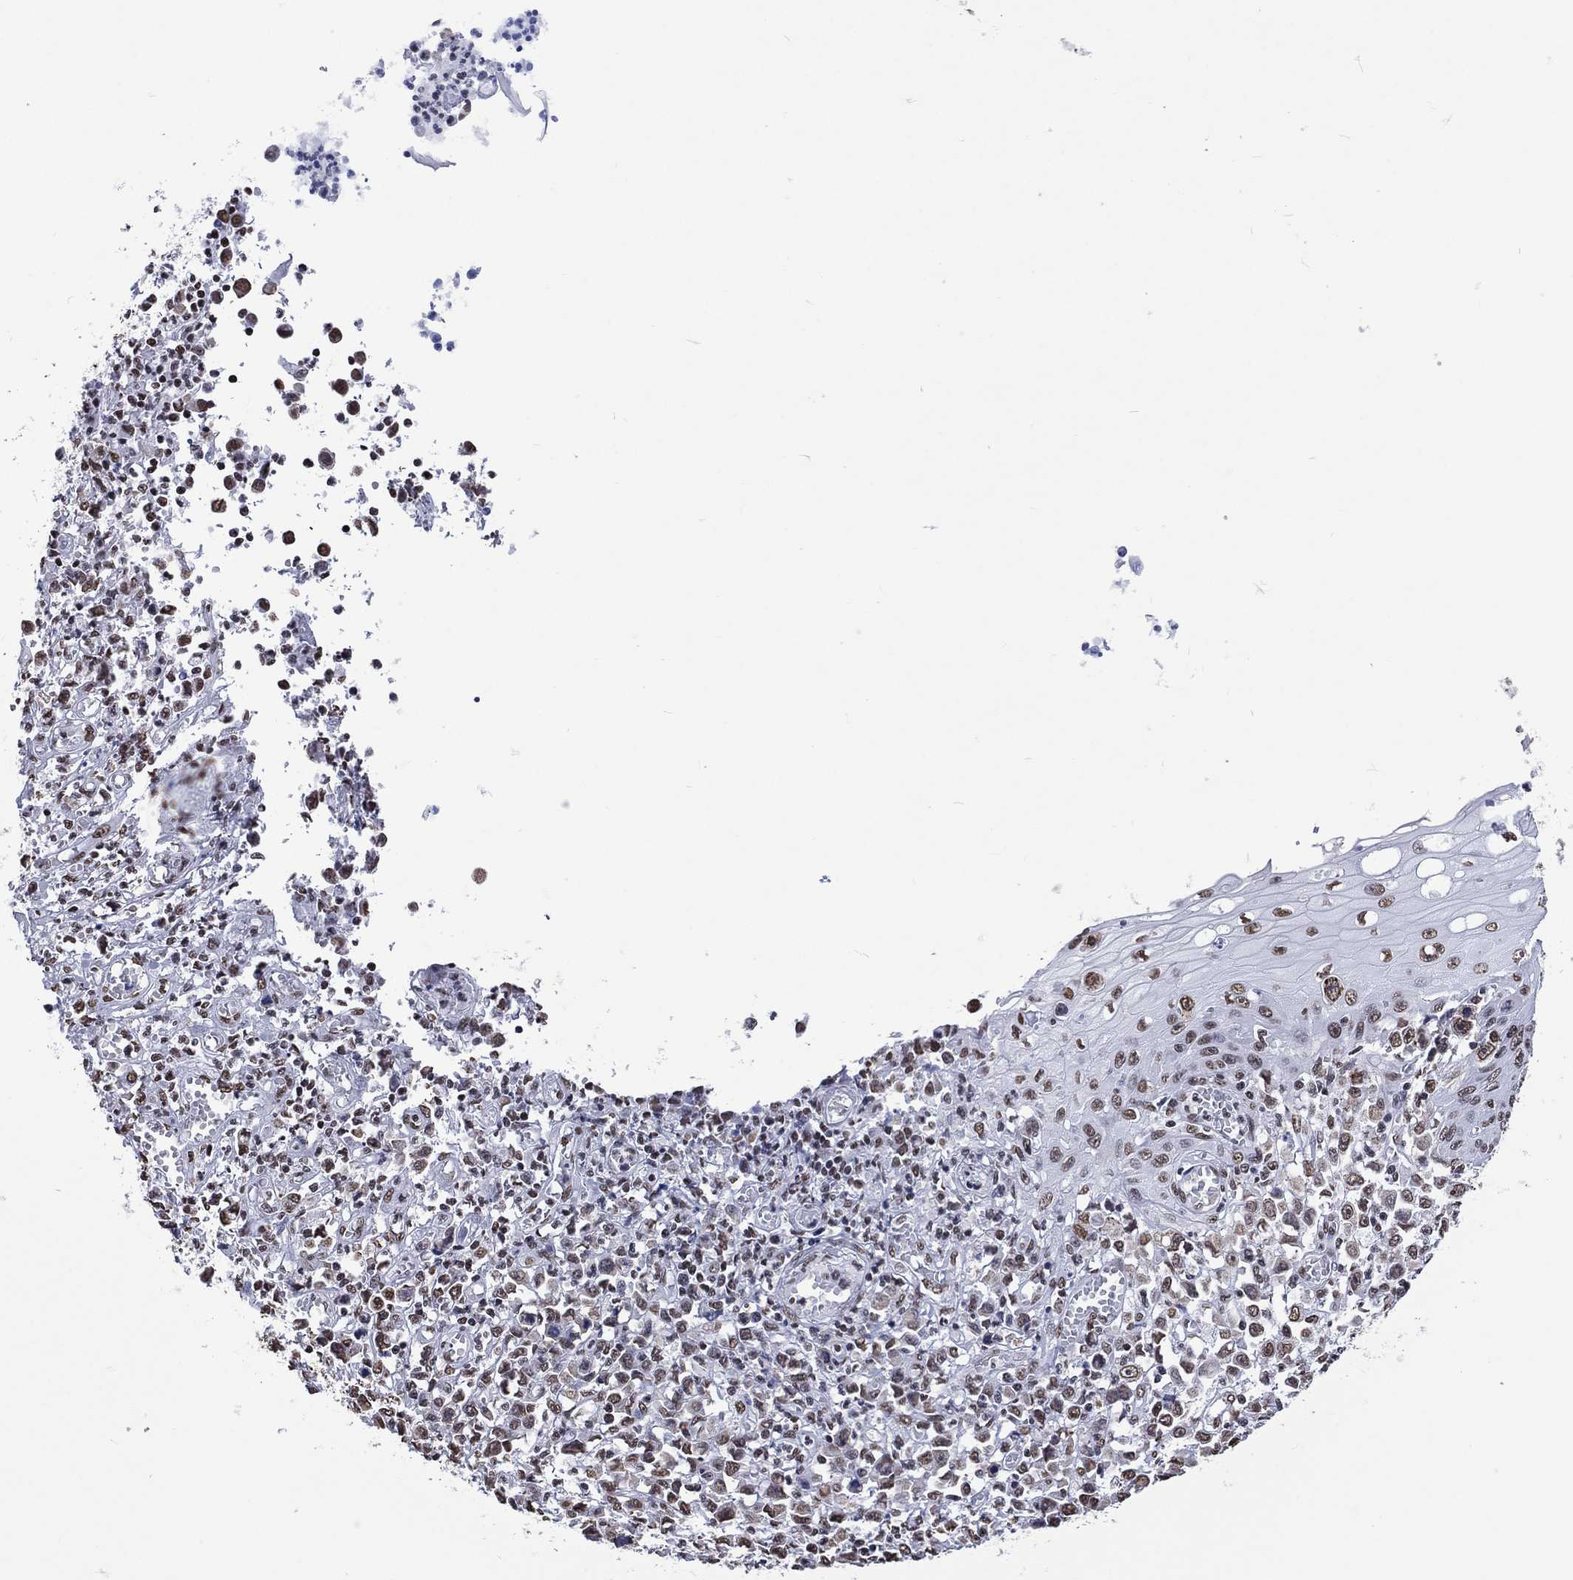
{"staining": {"intensity": "moderate", "quantity": "25%-75%", "location": "nuclear"}, "tissue": "stomach cancer", "cell_type": "Tumor cells", "image_type": "cancer", "snomed": [{"axis": "morphology", "description": "Adenocarcinoma, NOS"}, {"axis": "topography", "description": "Stomach, upper"}], "caption": "A brown stain shows moderate nuclear positivity of a protein in stomach cancer (adenocarcinoma) tumor cells.", "gene": "RETREG2", "patient": {"sex": "male", "age": 70}}